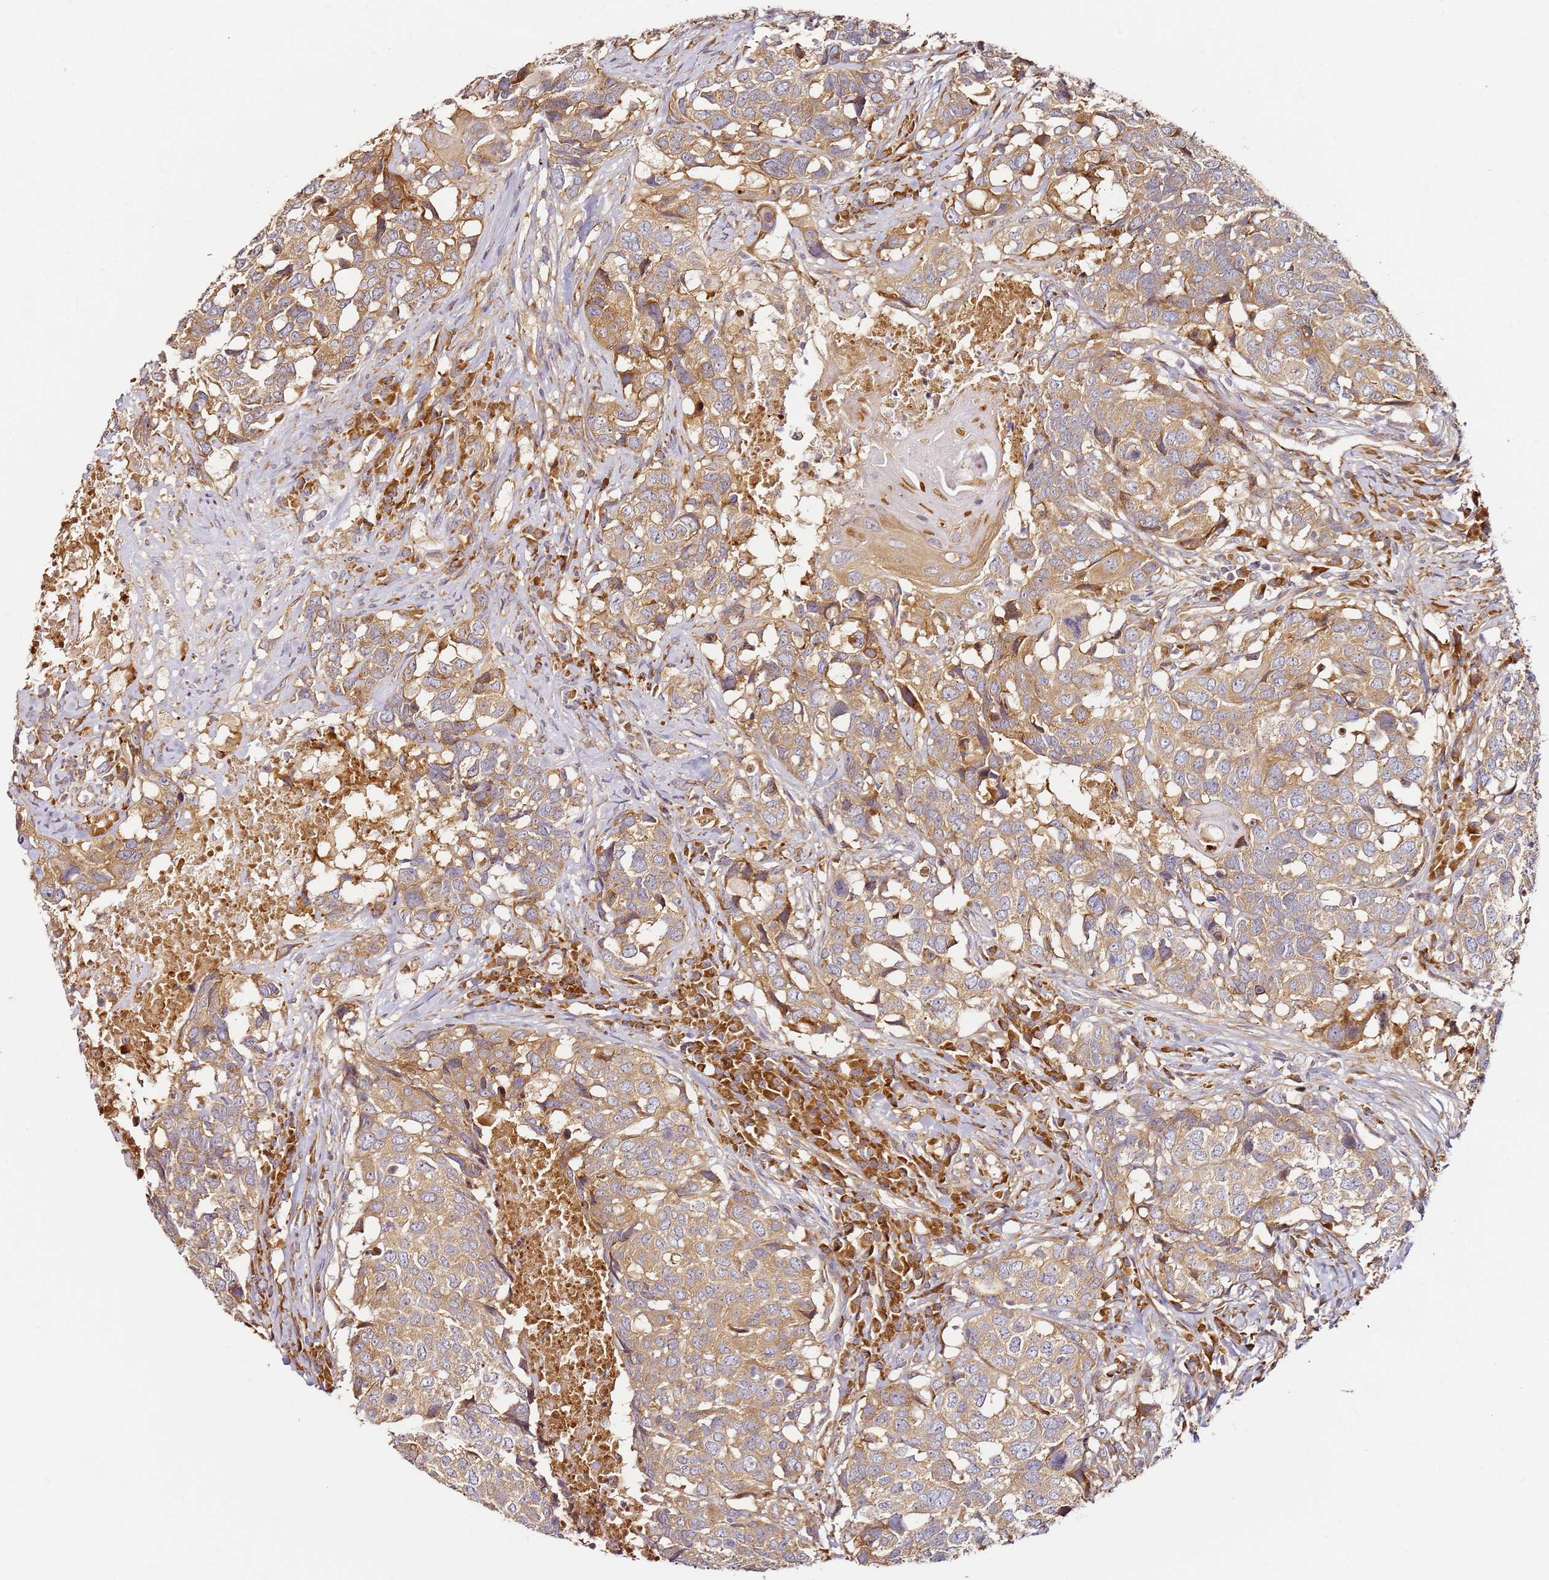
{"staining": {"intensity": "moderate", "quantity": "25%-75%", "location": "cytoplasmic/membranous"}, "tissue": "head and neck cancer", "cell_type": "Tumor cells", "image_type": "cancer", "snomed": [{"axis": "morphology", "description": "Squamous cell carcinoma, NOS"}, {"axis": "topography", "description": "Head-Neck"}], "caption": "Immunohistochemical staining of head and neck cancer displays medium levels of moderate cytoplasmic/membranous expression in about 25%-75% of tumor cells.", "gene": "RPS3A", "patient": {"sex": "male", "age": 66}}